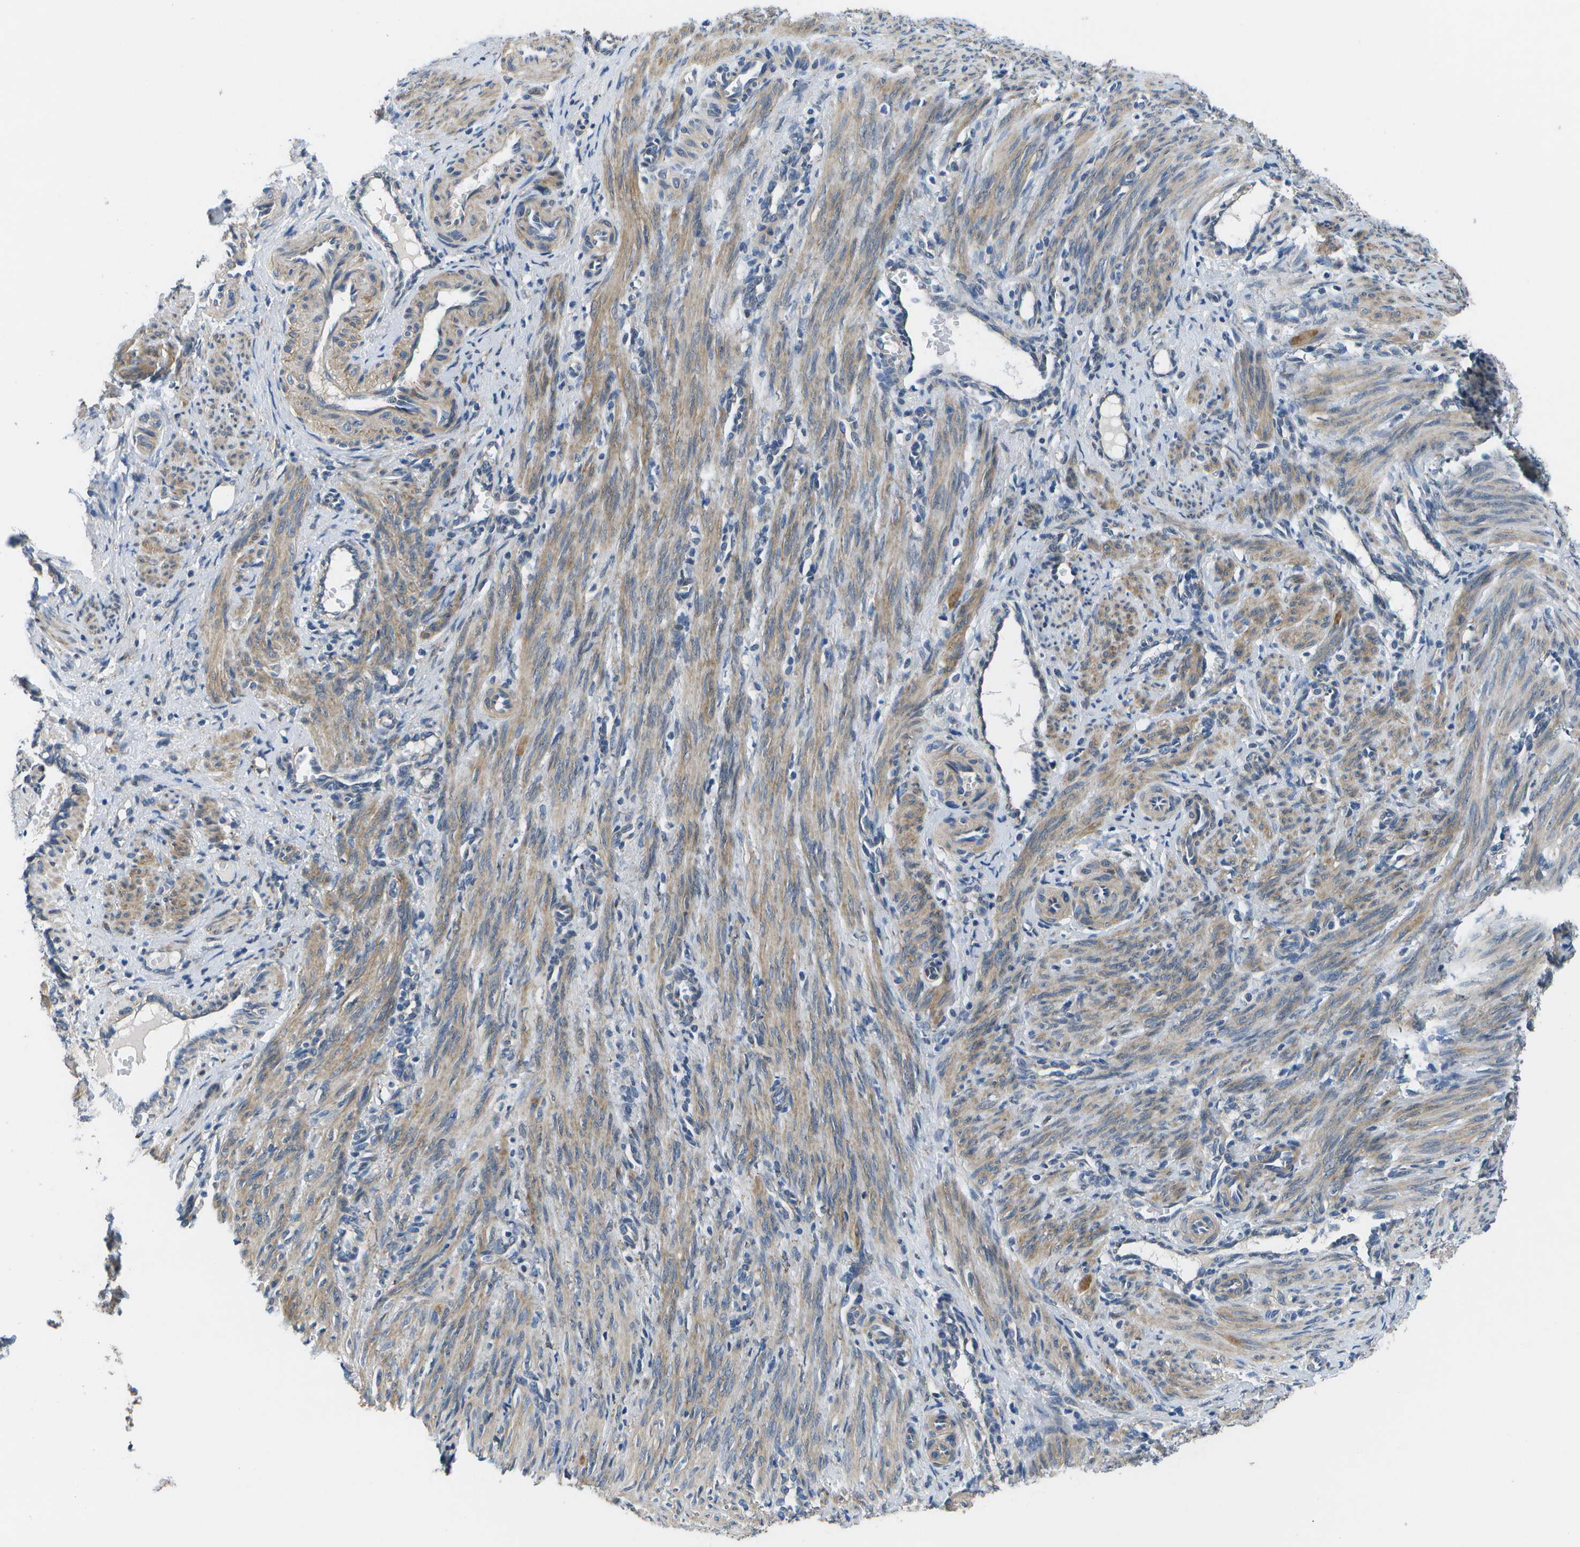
{"staining": {"intensity": "moderate", "quantity": ">75%", "location": "cytoplasmic/membranous"}, "tissue": "smooth muscle", "cell_type": "Smooth muscle cells", "image_type": "normal", "snomed": [{"axis": "morphology", "description": "Normal tissue, NOS"}, {"axis": "topography", "description": "Endometrium"}], "caption": "The photomicrograph exhibits a brown stain indicating the presence of a protein in the cytoplasmic/membranous of smooth muscle cells in smooth muscle. The staining was performed using DAB to visualize the protein expression in brown, while the nuclei were stained in blue with hematoxylin (Magnification: 20x).", "gene": "P3H1", "patient": {"sex": "female", "age": 33}}